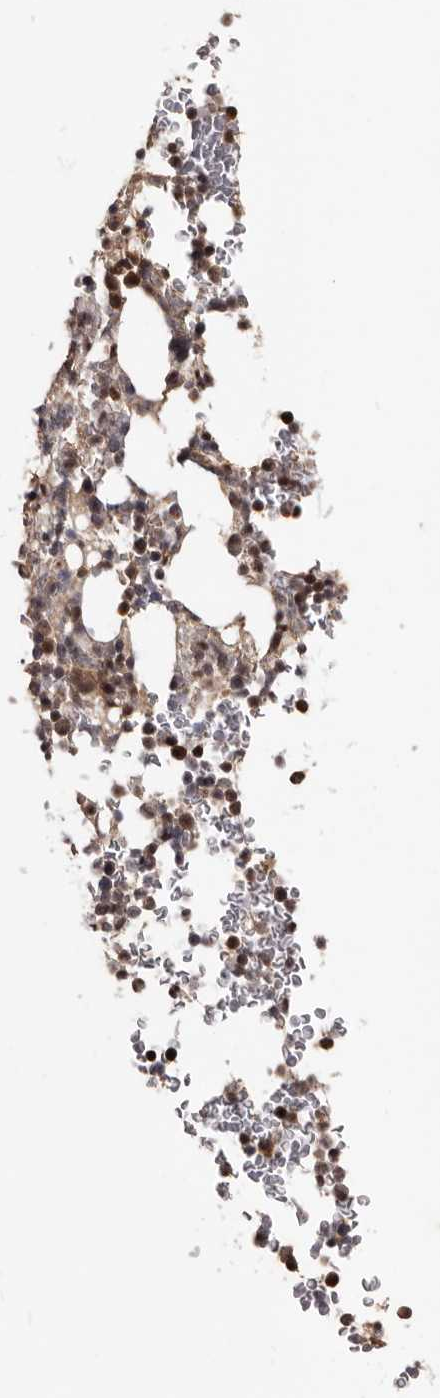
{"staining": {"intensity": "moderate", "quantity": "<25%", "location": "cytoplasmic/membranous,nuclear"}, "tissue": "bone marrow", "cell_type": "Hematopoietic cells", "image_type": "normal", "snomed": [{"axis": "morphology", "description": "Normal tissue, NOS"}, {"axis": "topography", "description": "Bone marrow"}], "caption": "Immunohistochemical staining of normal human bone marrow demonstrates low levels of moderate cytoplasmic/membranous,nuclear staining in approximately <25% of hematopoietic cells. The staining was performed using DAB (3,3'-diaminobenzidine) to visualize the protein expression in brown, while the nuclei were stained in blue with hematoxylin (Magnification: 20x).", "gene": "TBC1D22B", "patient": {"sex": "male", "age": 58}}